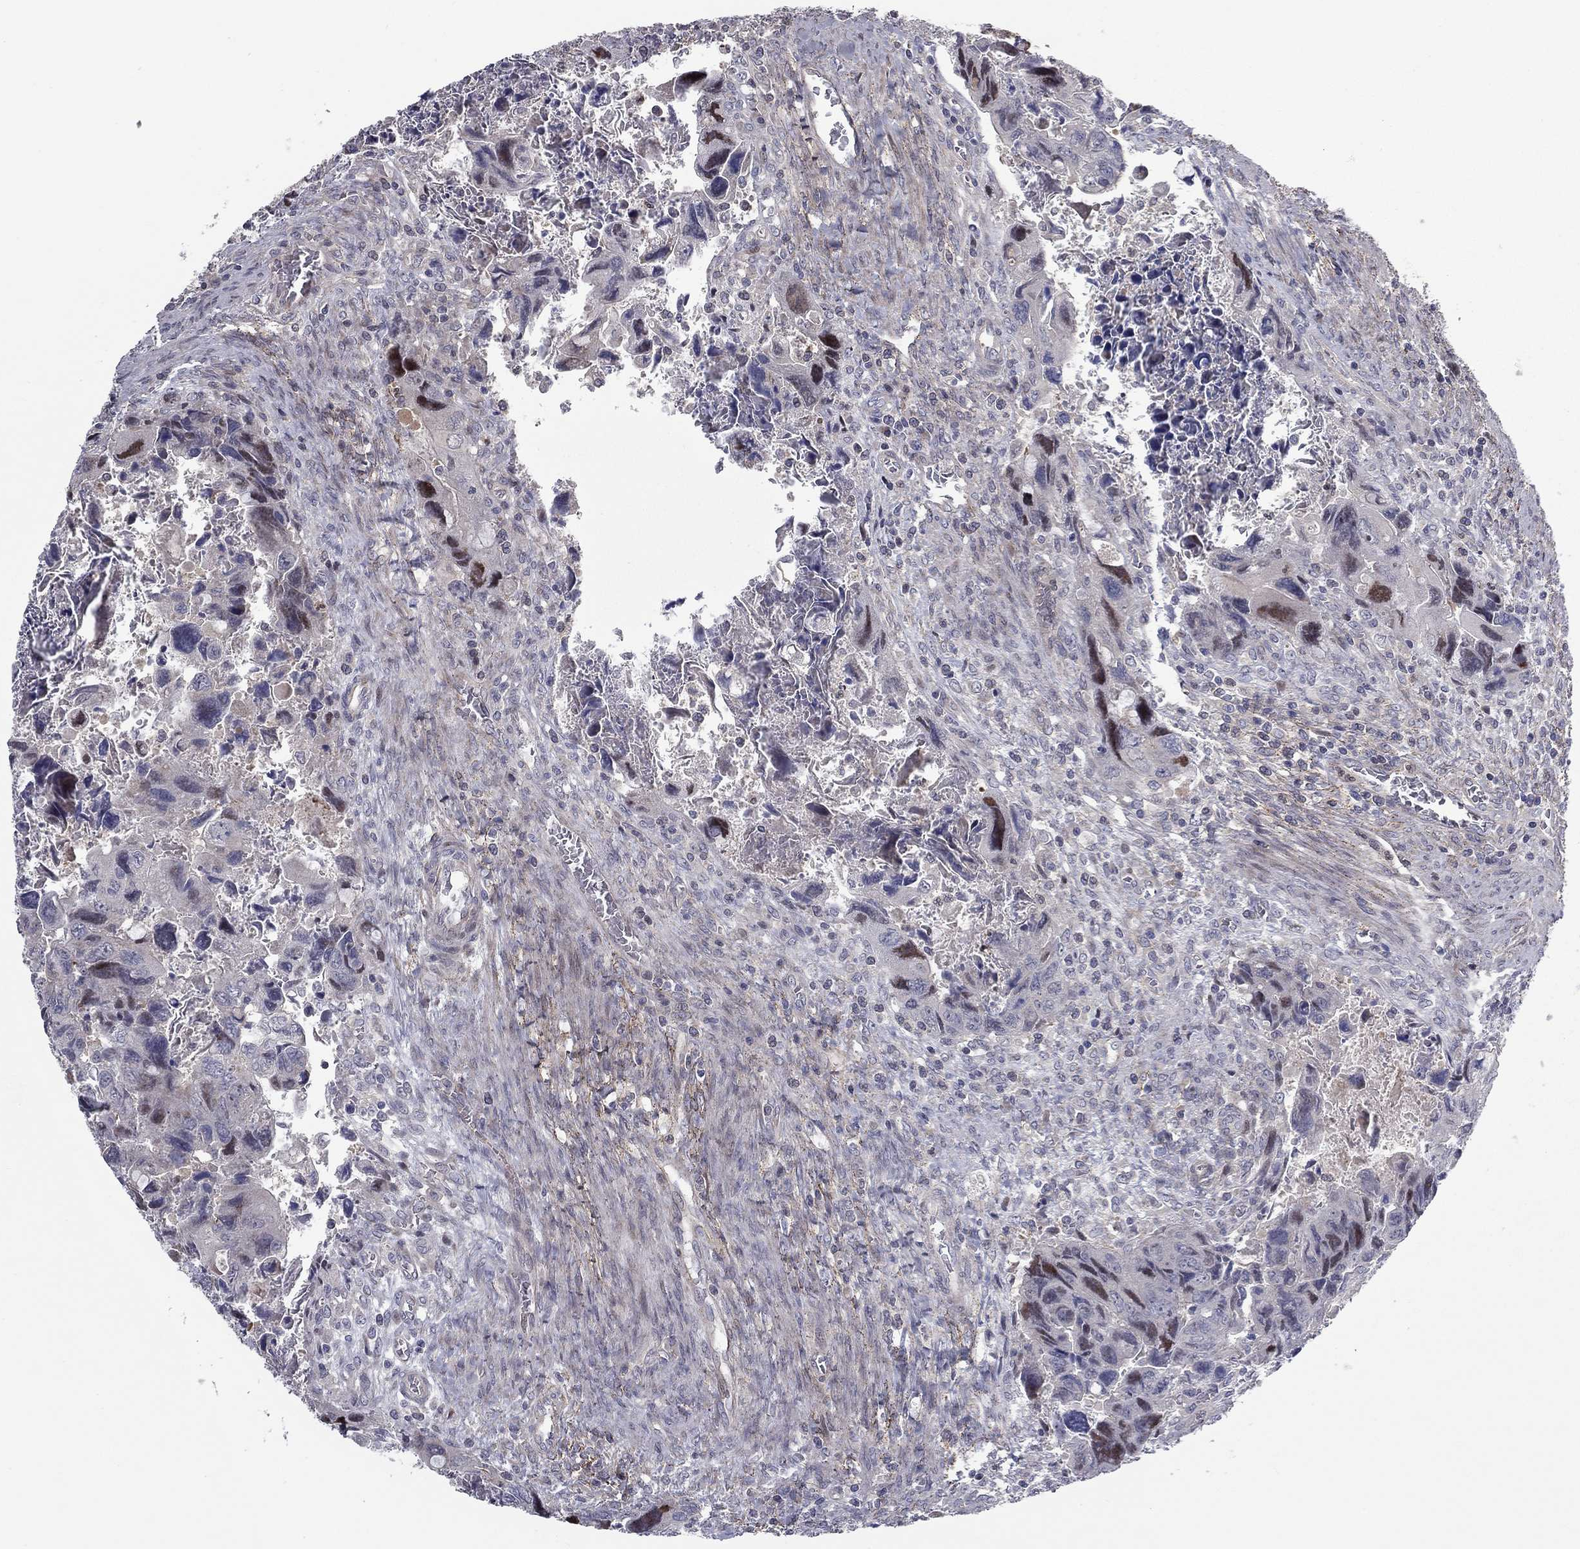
{"staining": {"intensity": "weak", "quantity": "<25%", "location": "nuclear"}, "tissue": "colorectal cancer", "cell_type": "Tumor cells", "image_type": "cancer", "snomed": [{"axis": "morphology", "description": "Adenocarcinoma, NOS"}, {"axis": "topography", "description": "Rectum"}], "caption": "Immunohistochemistry histopathology image of neoplastic tissue: human colorectal cancer (adenocarcinoma) stained with DAB (3,3'-diaminobenzidine) exhibits no significant protein expression in tumor cells.", "gene": "DUSP7", "patient": {"sex": "male", "age": 62}}